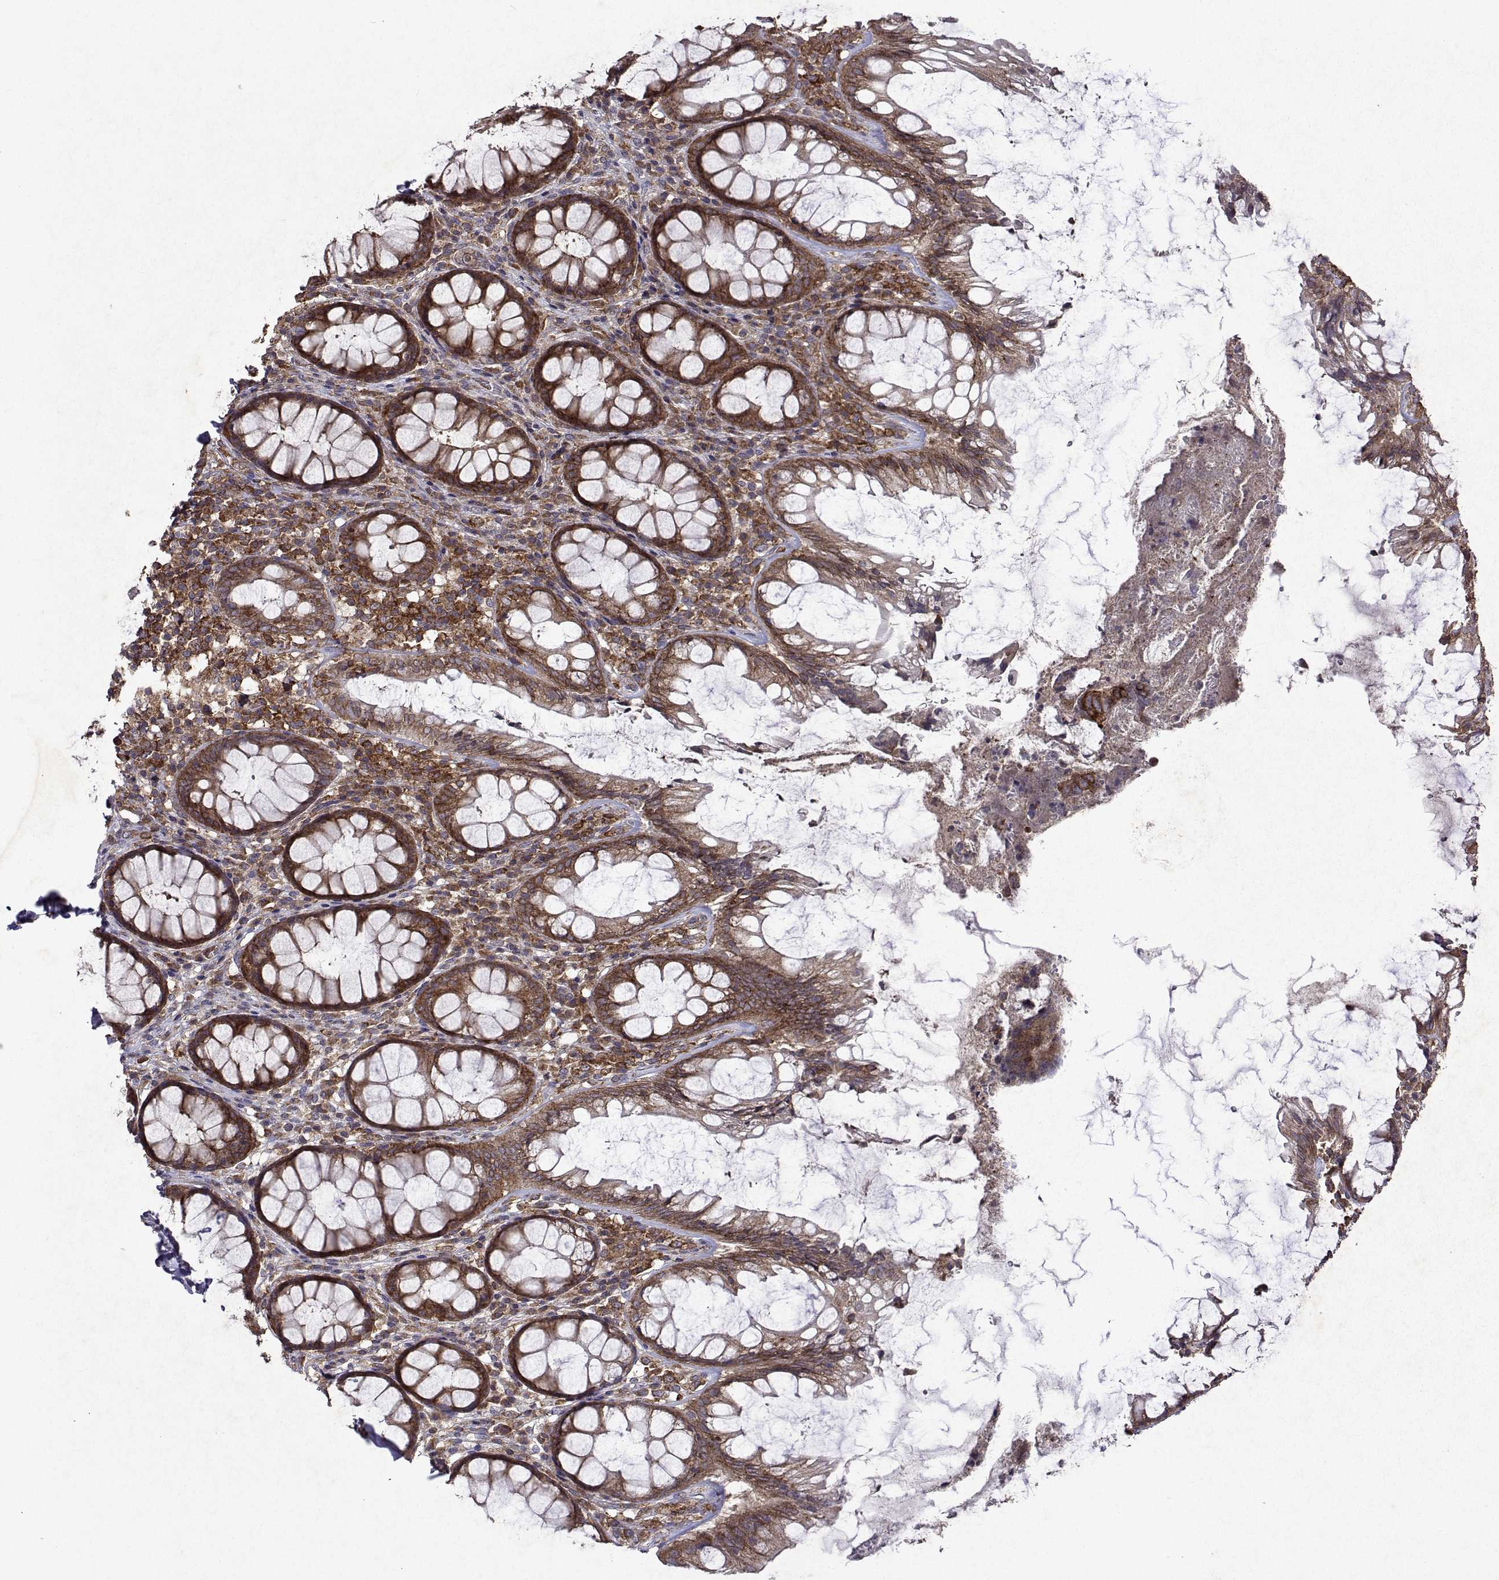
{"staining": {"intensity": "strong", "quantity": ">75%", "location": "cytoplasmic/membranous"}, "tissue": "rectum", "cell_type": "Glandular cells", "image_type": "normal", "snomed": [{"axis": "morphology", "description": "Normal tissue, NOS"}, {"axis": "topography", "description": "Rectum"}], "caption": "The immunohistochemical stain shows strong cytoplasmic/membranous staining in glandular cells of normal rectum. The staining is performed using DAB (3,3'-diaminobenzidine) brown chromogen to label protein expression. The nuclei are counter-stained blue using hematoxylin.", "gene": "TARBP2", "patient": {"sex": "male", "age": 72}}